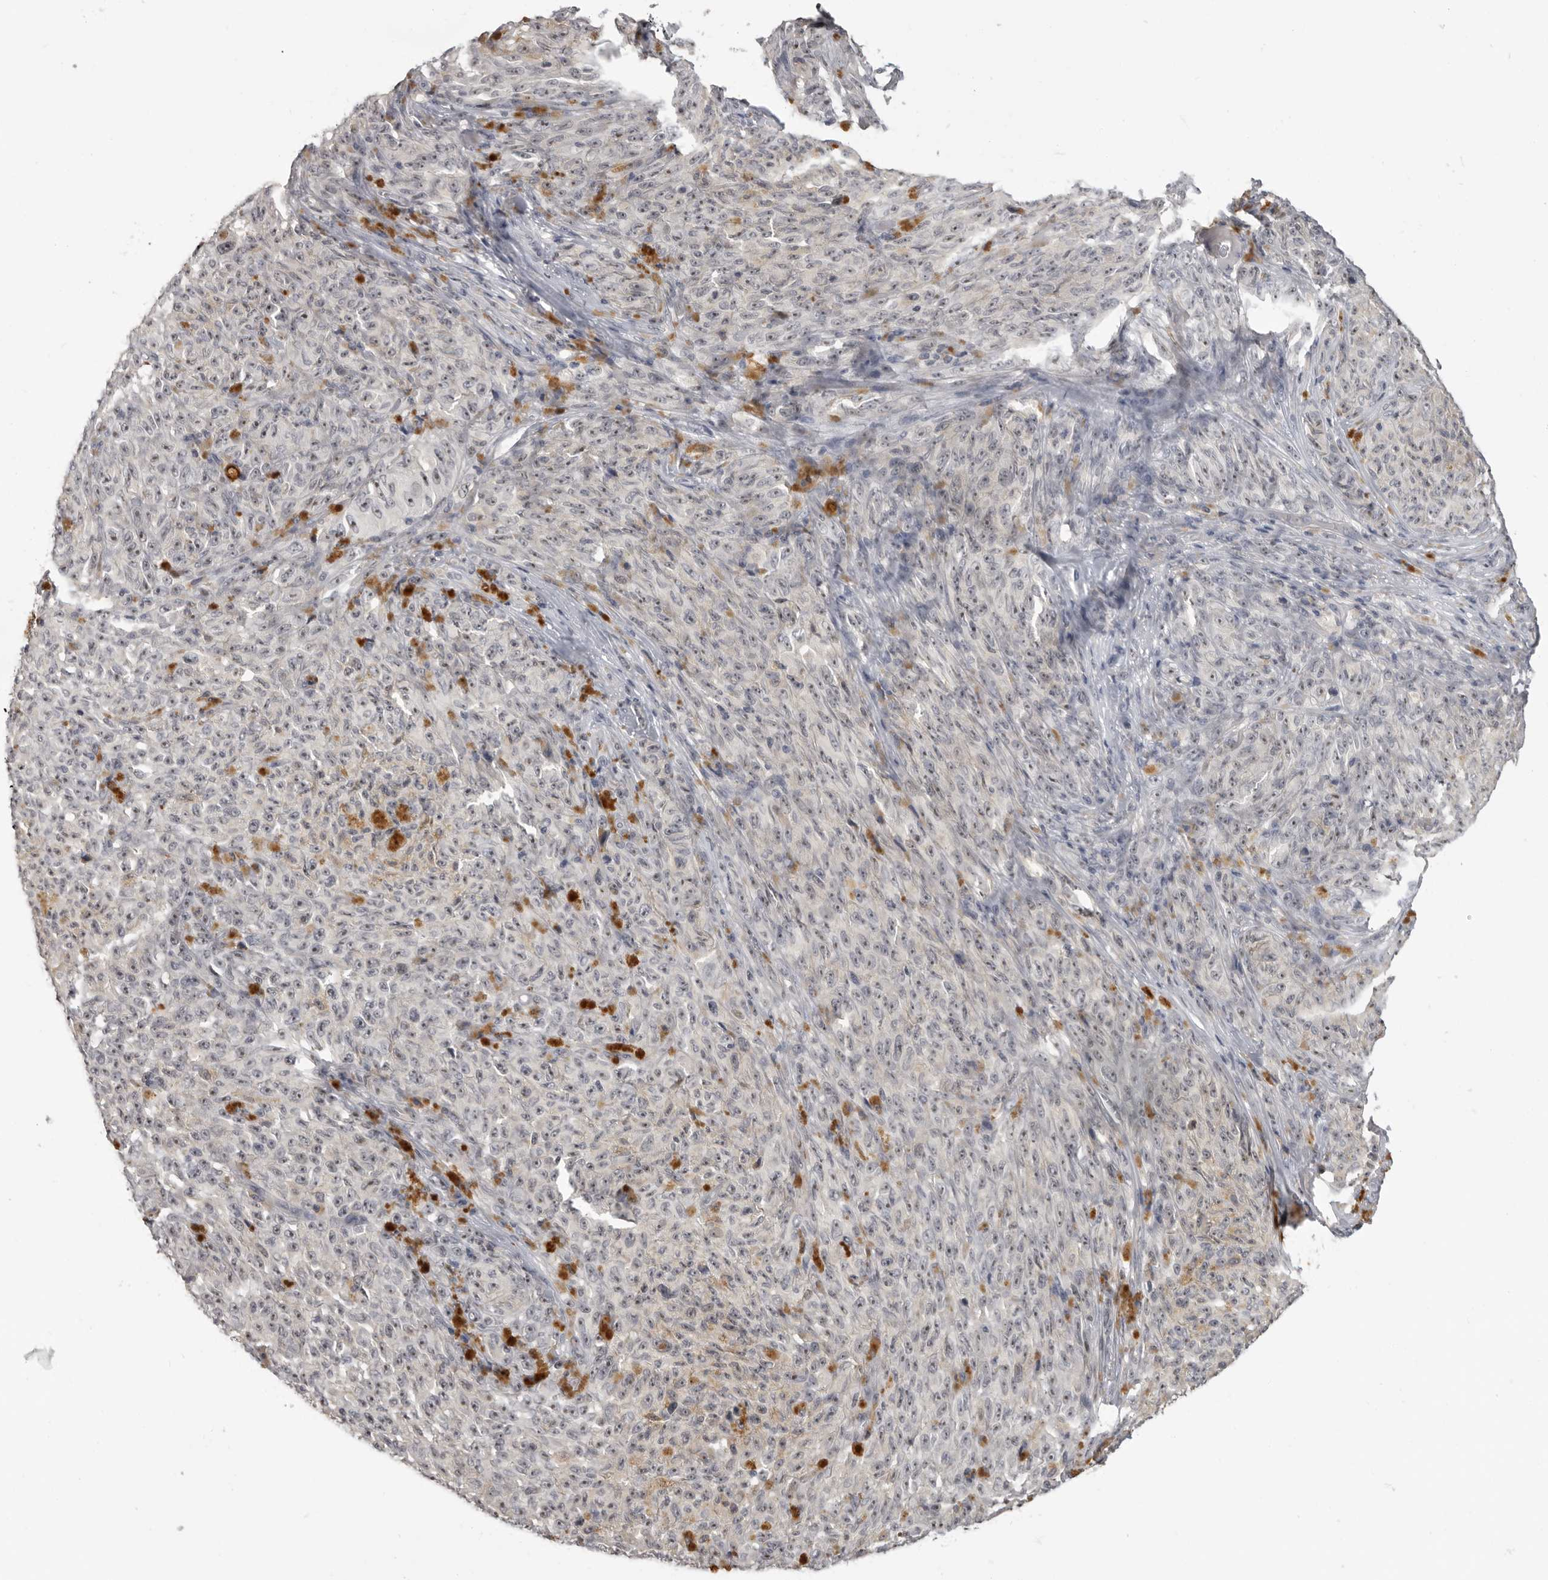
{"staining": {"intensity": "negative", "quantity": "none", "location": "none"}, "tissue": "melanoma", "cell_type": "Tumor cells", "image_type": "cancer", "snomed": [{"axis": "morphology", "description": "Malignant melanoma, NOS"}, {"axis": "topography", "description": "Skin"}], "caption": "High magnification brightfield microscopy of melanoma stained with DAB (brown) and counterstained with hematoxylin (blue): tumor cells show no significant expression.", "gene": "MRTO4", "patient": {"sex": "female", "age": 82}}